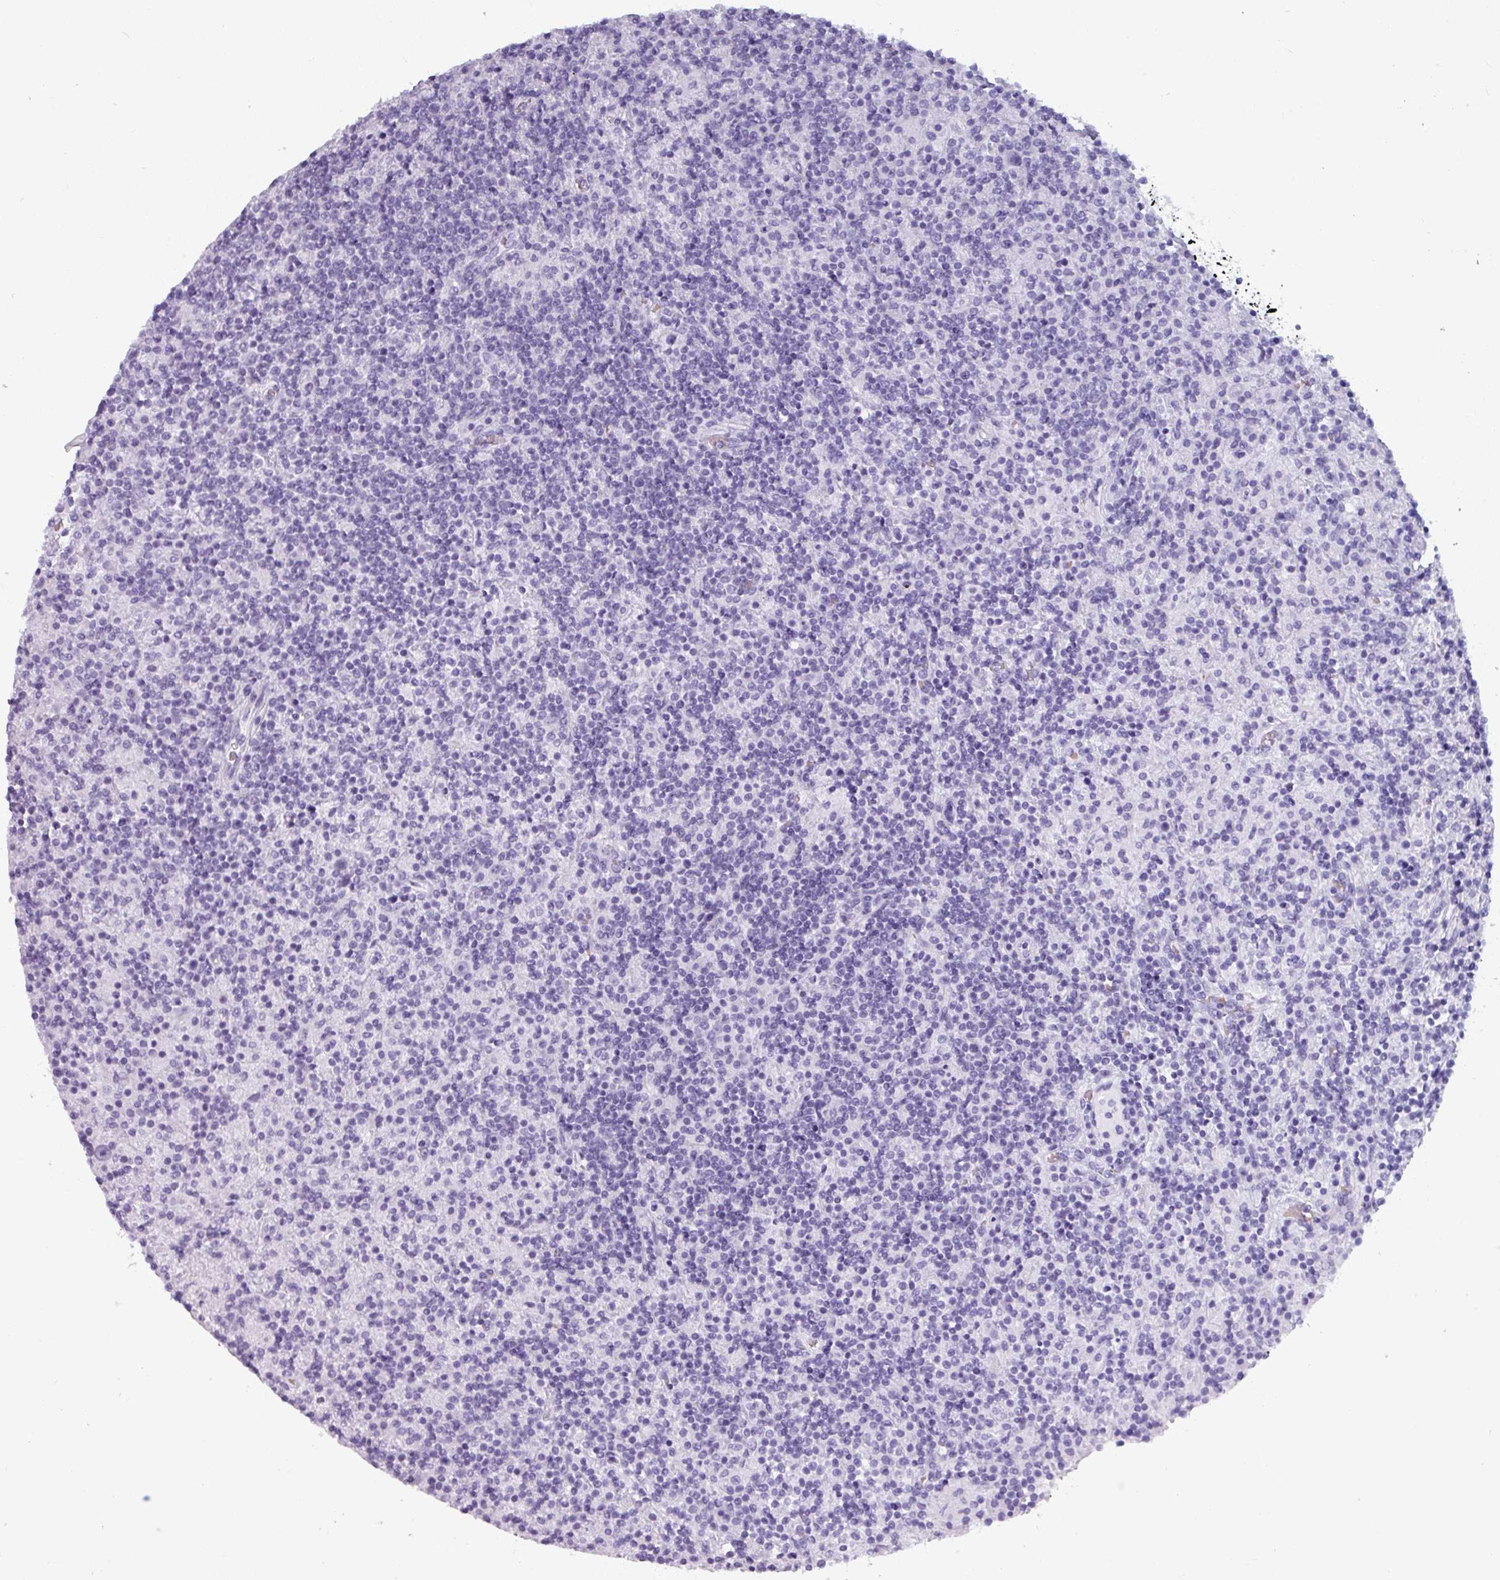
{"staining": {"intensity": "negative", "quantity": "none", "location": "none"}, "tissue": "lymphoma", "cell_type": "Tumor cells", "image_type": "cancer", "snomed": [{"axis": "morphology", "description": "Hodgkin's disease, NOS"}, {"axis": "topography", "description": "Lymph node"}], "caption": "This is an immunohistochemistry micrograph of human Hodgkin's disease. There is no staining in tumor cells.", "gene": "CRYBB2", "patient": {"sex": "male", "age": 70}}